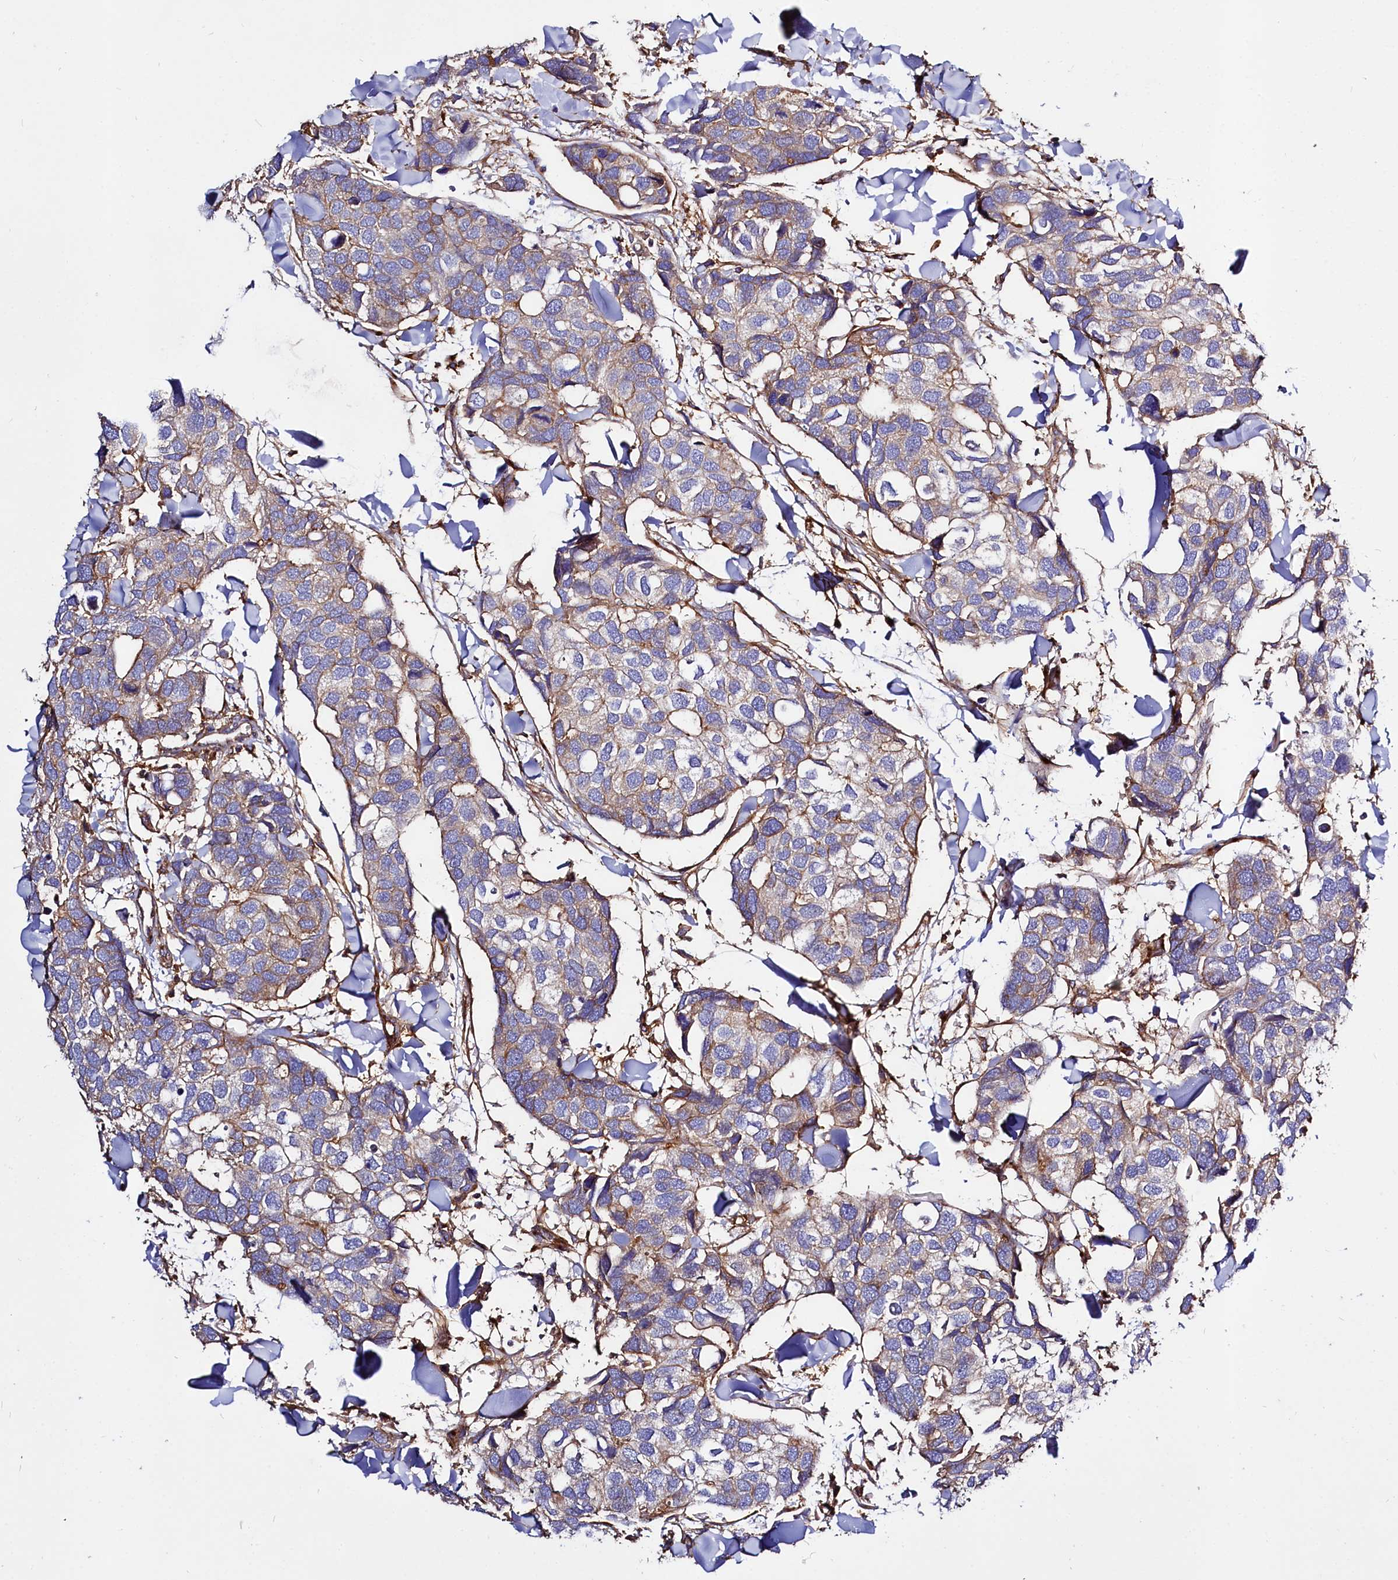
{"staining": {"intensity": "moderate", "quantity": "<25%", "location": "cytoplasmic/membranous"}, "tissue": "breast cancer", "cell_type": "Tumor cells", "image_type": "cancer", "snomed": [{"axis": "morphology", "description": "Duct carcinoma"}, {"axis": "topography", "description": "Breast"}], "caption": "Immunohistochemistry (IHC) photomicrograph of breast cancer stained for a protein (brown), which shows low levels of moderate cytoplasmic/membranous positivity in about <25% of tumor cells.", "gene": "ANO6", "patient": {"sex": "female", "age": 83}}